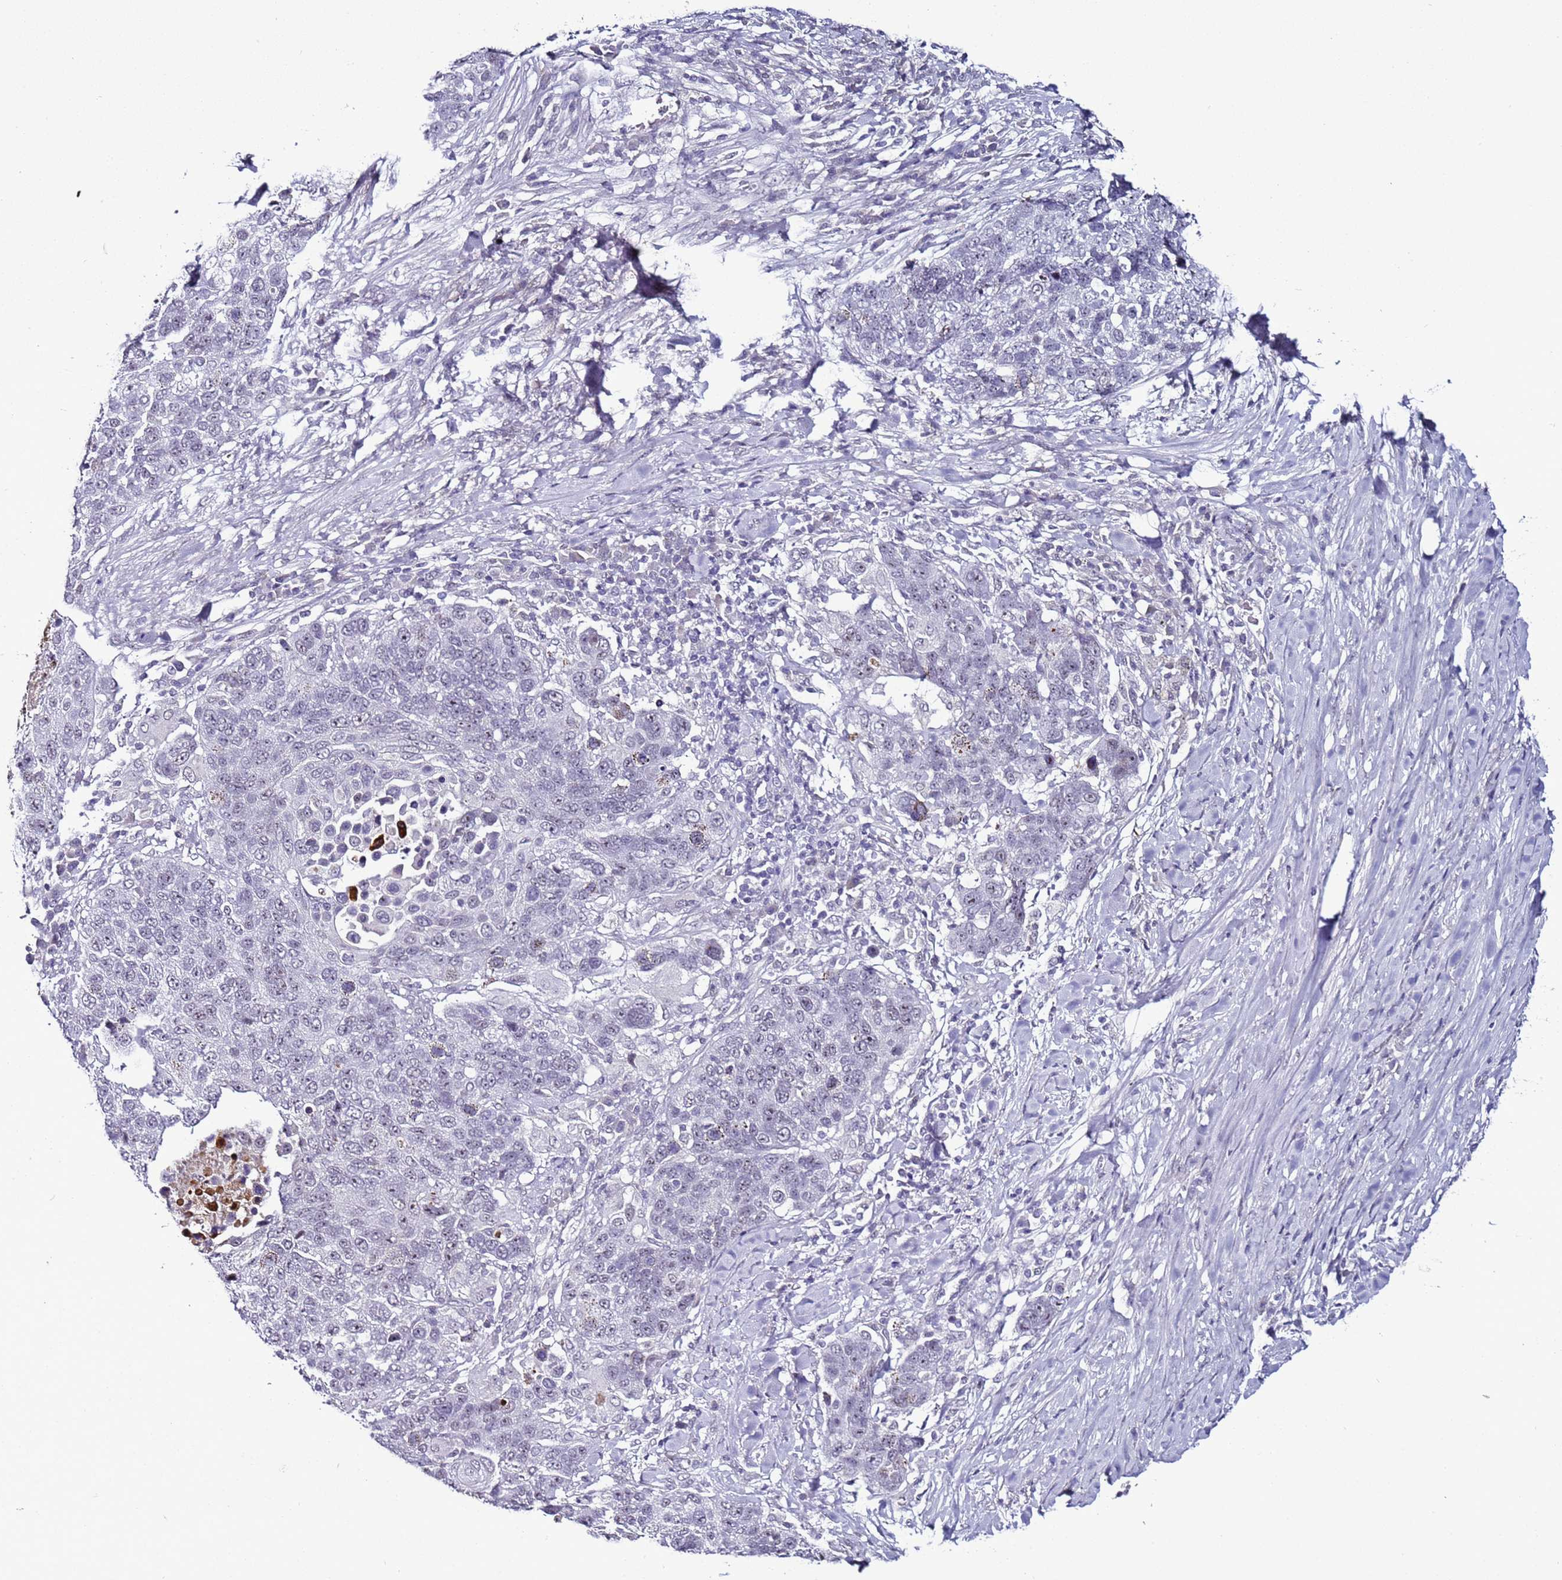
{"staining": {"intensity": "negative", "quantity": "none", "location": "none"}, "tissue": "lung cancer", "cell_type": "Tumor cells", "image_type": "cancer", "snomed": [{"axis": "morphology", "description": "Normal tissue, NOS"}, {"axis": "morphology", "description": "Squamous cell carcinoma, NOS"}, {"axis": "topography", "description": "Lymph node"}, {"axis": "topography", "description": "Lung"}], "caption": "Human lung squamous cell carcinoma stained for a protein using immunohistochemistry (IHC) displays no positivity in tumor cells.", "gene": "PSMA7", "patient": {"sex": "male", "age": 66}}